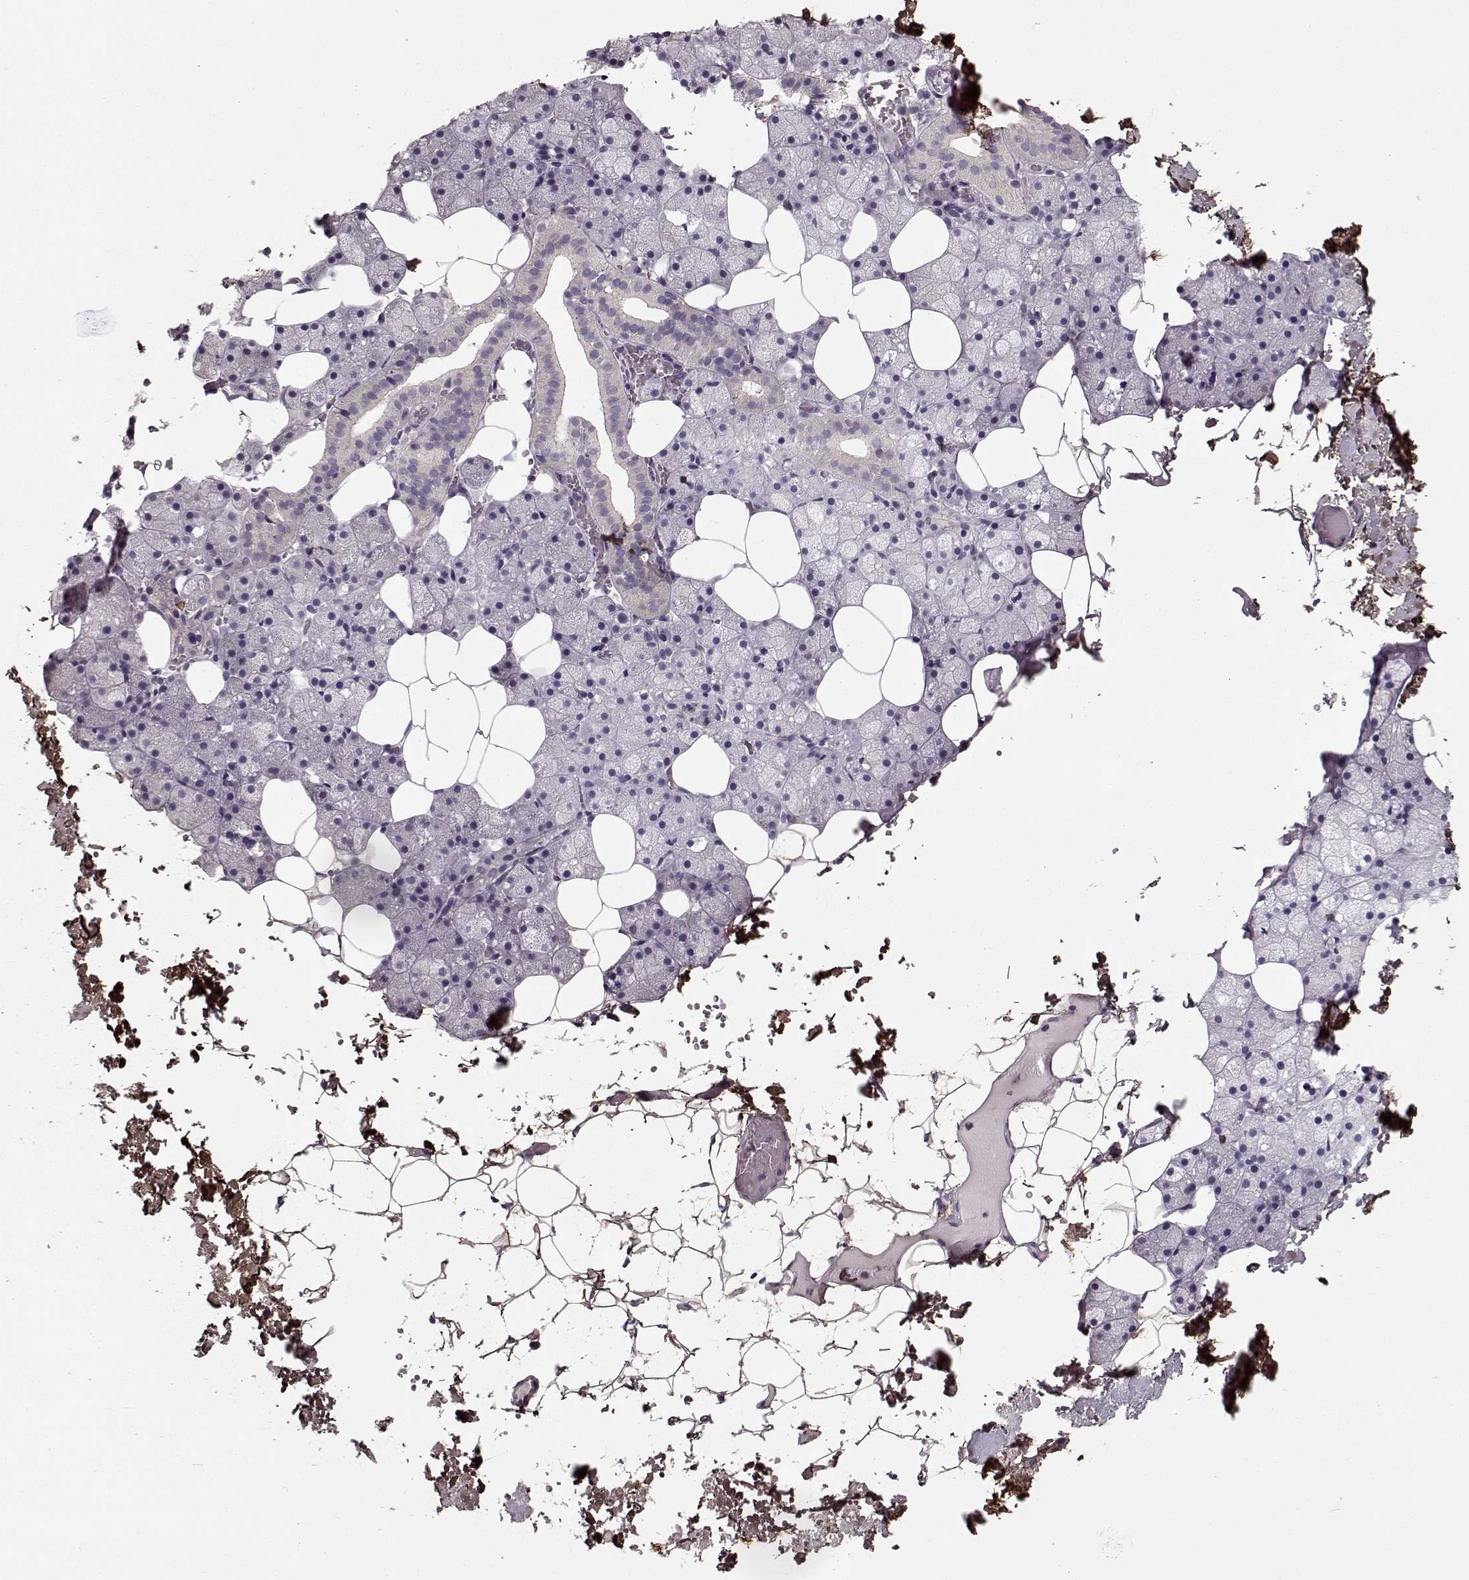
{"staining": {"intensity": "negative", "quantity": "none", "location": "none"}, "tissue": "salivary gland", "cell_type": "Glandular cells", "image_type": "normal", "snomed": [{"axis": "morphology", "description": "Normal tissue, NOS"}, {"axis": "topography", "description": "Salivary gland"}], "caption": "Immunohistochemistry of benign salivary gland exhibits no positivity in glandular cells.", "gene": "LUM", "patient": {"sex": "male", "age": 38}}